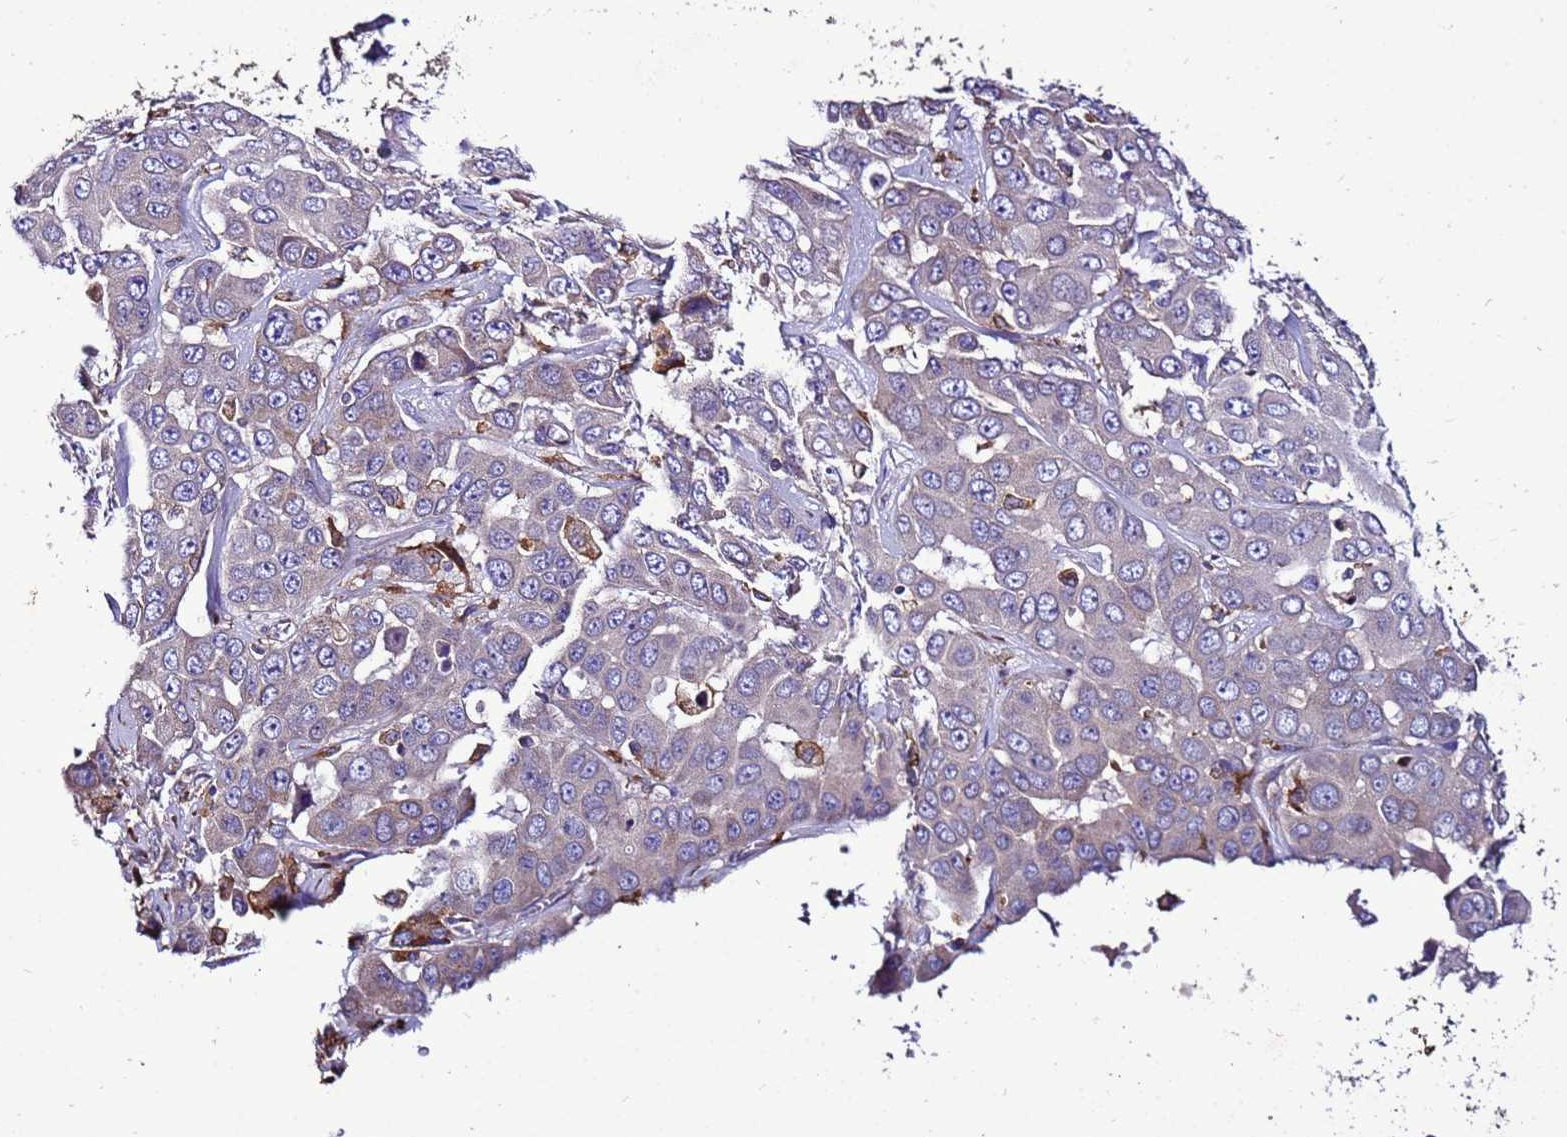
{"staining": {"intensity": "negative", "quantity": "none", "location": "none"}, "tissue": "liver cancer", "cell_type": "Tumor cells", "image_type": "cancer", "snomed": [{"axis": "morphology", "description": "Cholangiocarcinoma"}, {"axis": "topography", "description": "Liver"}], "caption": "DAB (3,3'-diaminobenzidine) immunohistochemical staining of human cholangiocarcinoma (liver) demonstrates no significant positivity in tumor cells. Brightfield microscopy of immunohistochemistry stained with DAB (brown) and hematoxylin (blue), captured at high magnification.", "gene": "ANTKMT", "patient": {"sex": "female", "age": 52}}